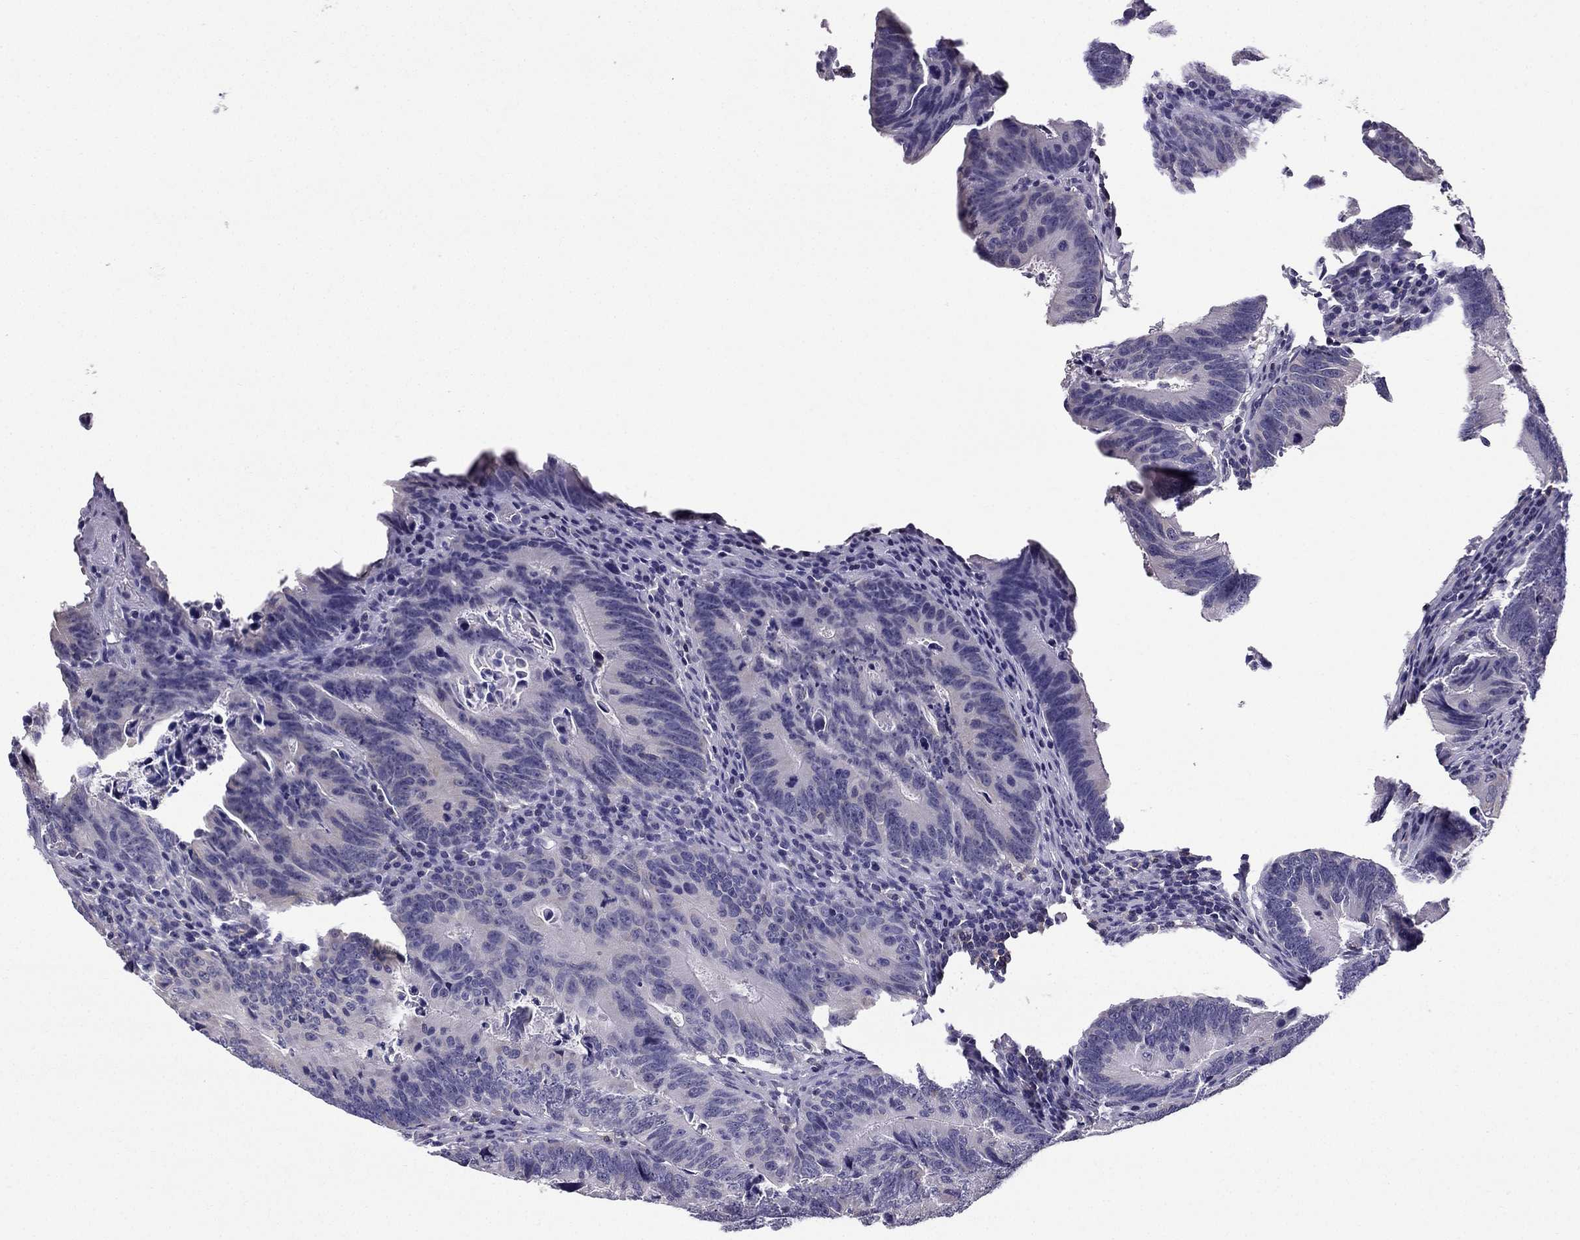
{"staining": {"intensity": "negative", "quantity": "none", "location": "none"}, "tissue": "colorectal cancer", "cell_type": "Tumor cells", "image_type": "cancer", "snomed": [{"axis": "morphology", "description": "Adenocarcinoma, NOS"}, {"axis": "topography", "description": "Colon"}], "caption": "The image reveals no significant expression in tumor cells of colorectal adenocarcinoma.", "gene": "CCK", "patient": {"sex": "female", "age": 87}}